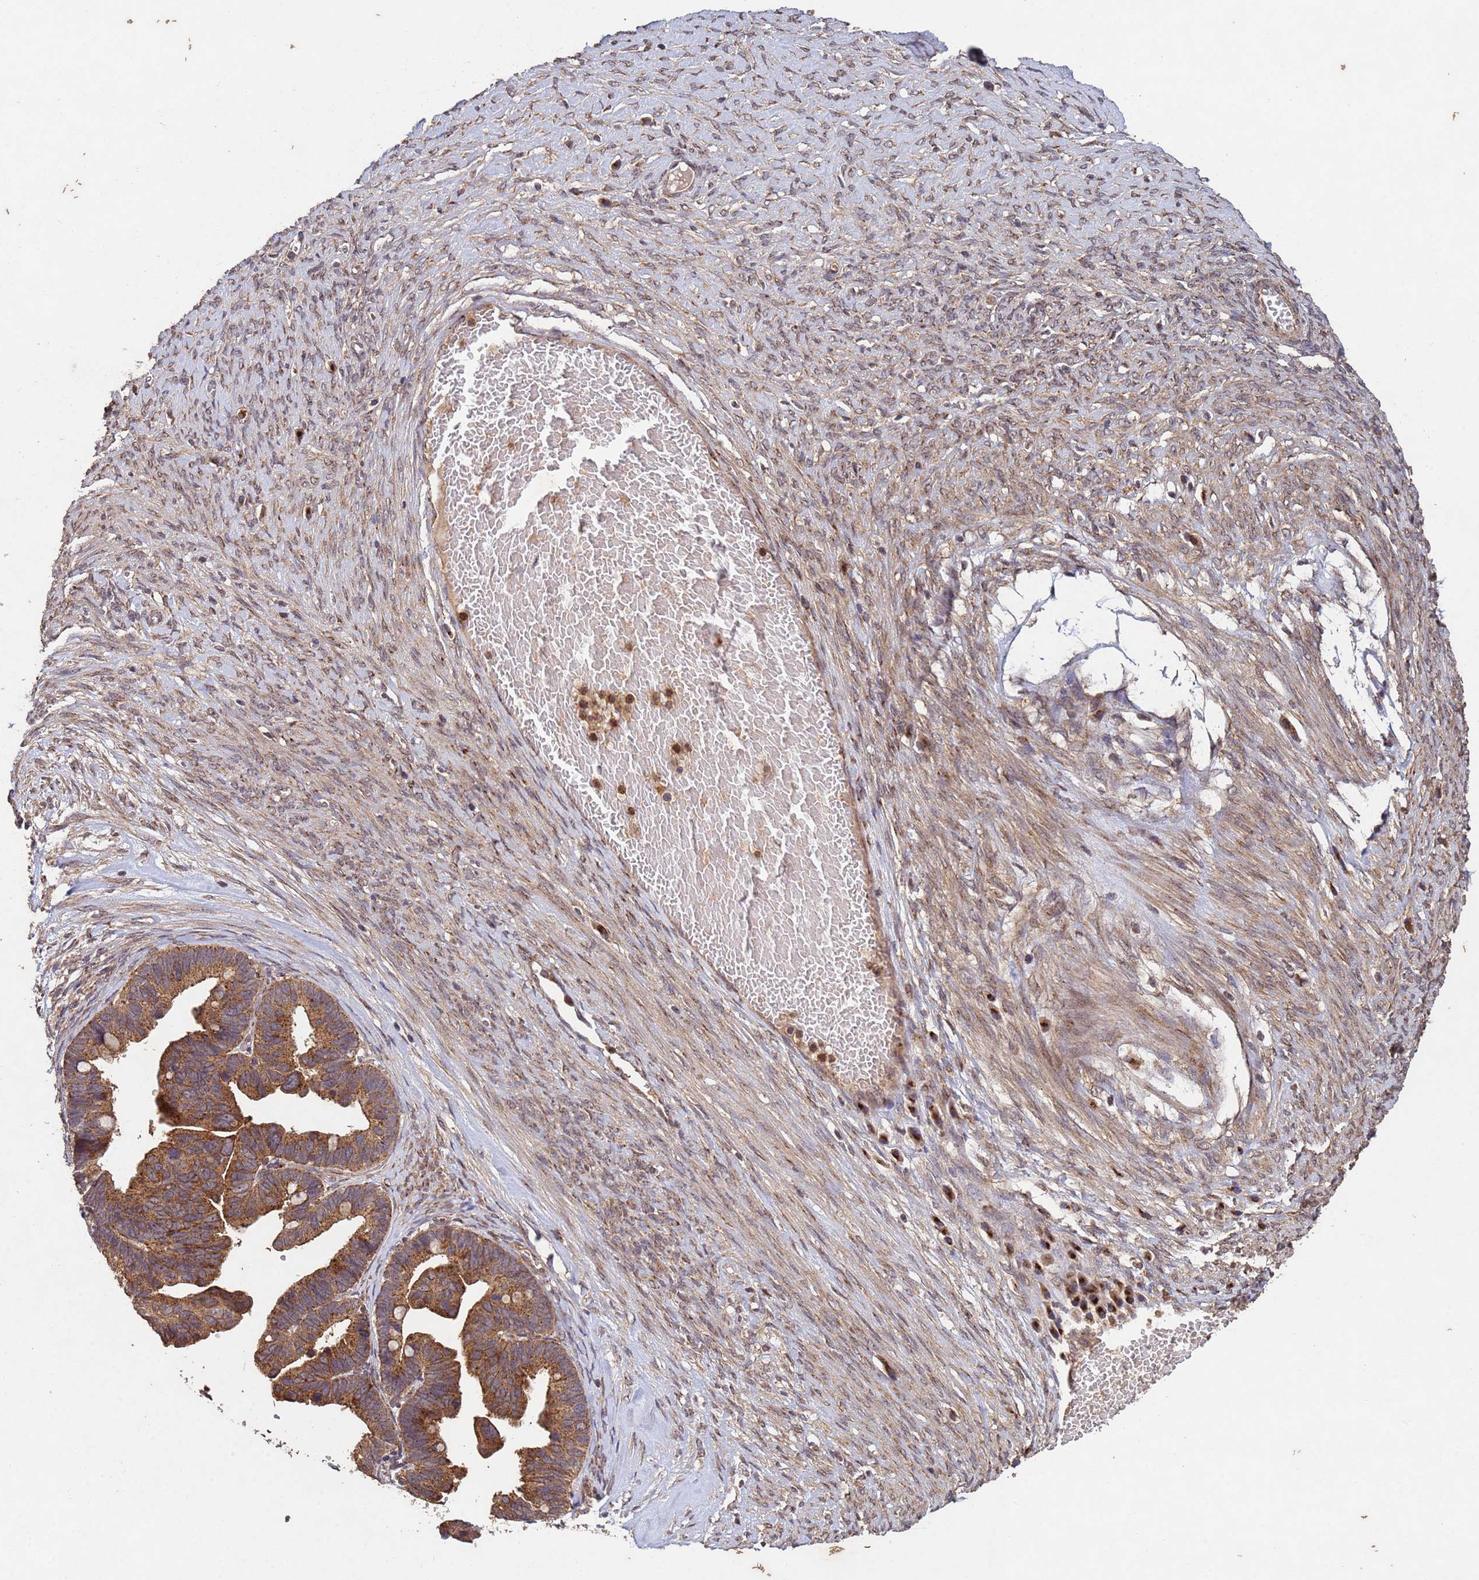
{"staining": {"intensity": "moderate", "quantity": ">75%", "location": "cytoplasmic/membranous"}, "tissue": "ovarian cancer", "cell_type": "Tumor cells", "image_type": "cancer", "snomed": [{"axis": "morphology", "description": "Cystadenocarcinoma, serous, NOS"}, {"axis": "topography", "description": "Ovary"}], "caption": "A high-resolution histopathology image shows IHC staining of serous cystadenocarcinoma (ovarian), which demonstrates moderate cytoplasmic/membranous staining in approximately >75% of tumor cells.", "gene": "FASTKD1", "patient": {"sex": "female", "age": 56}}